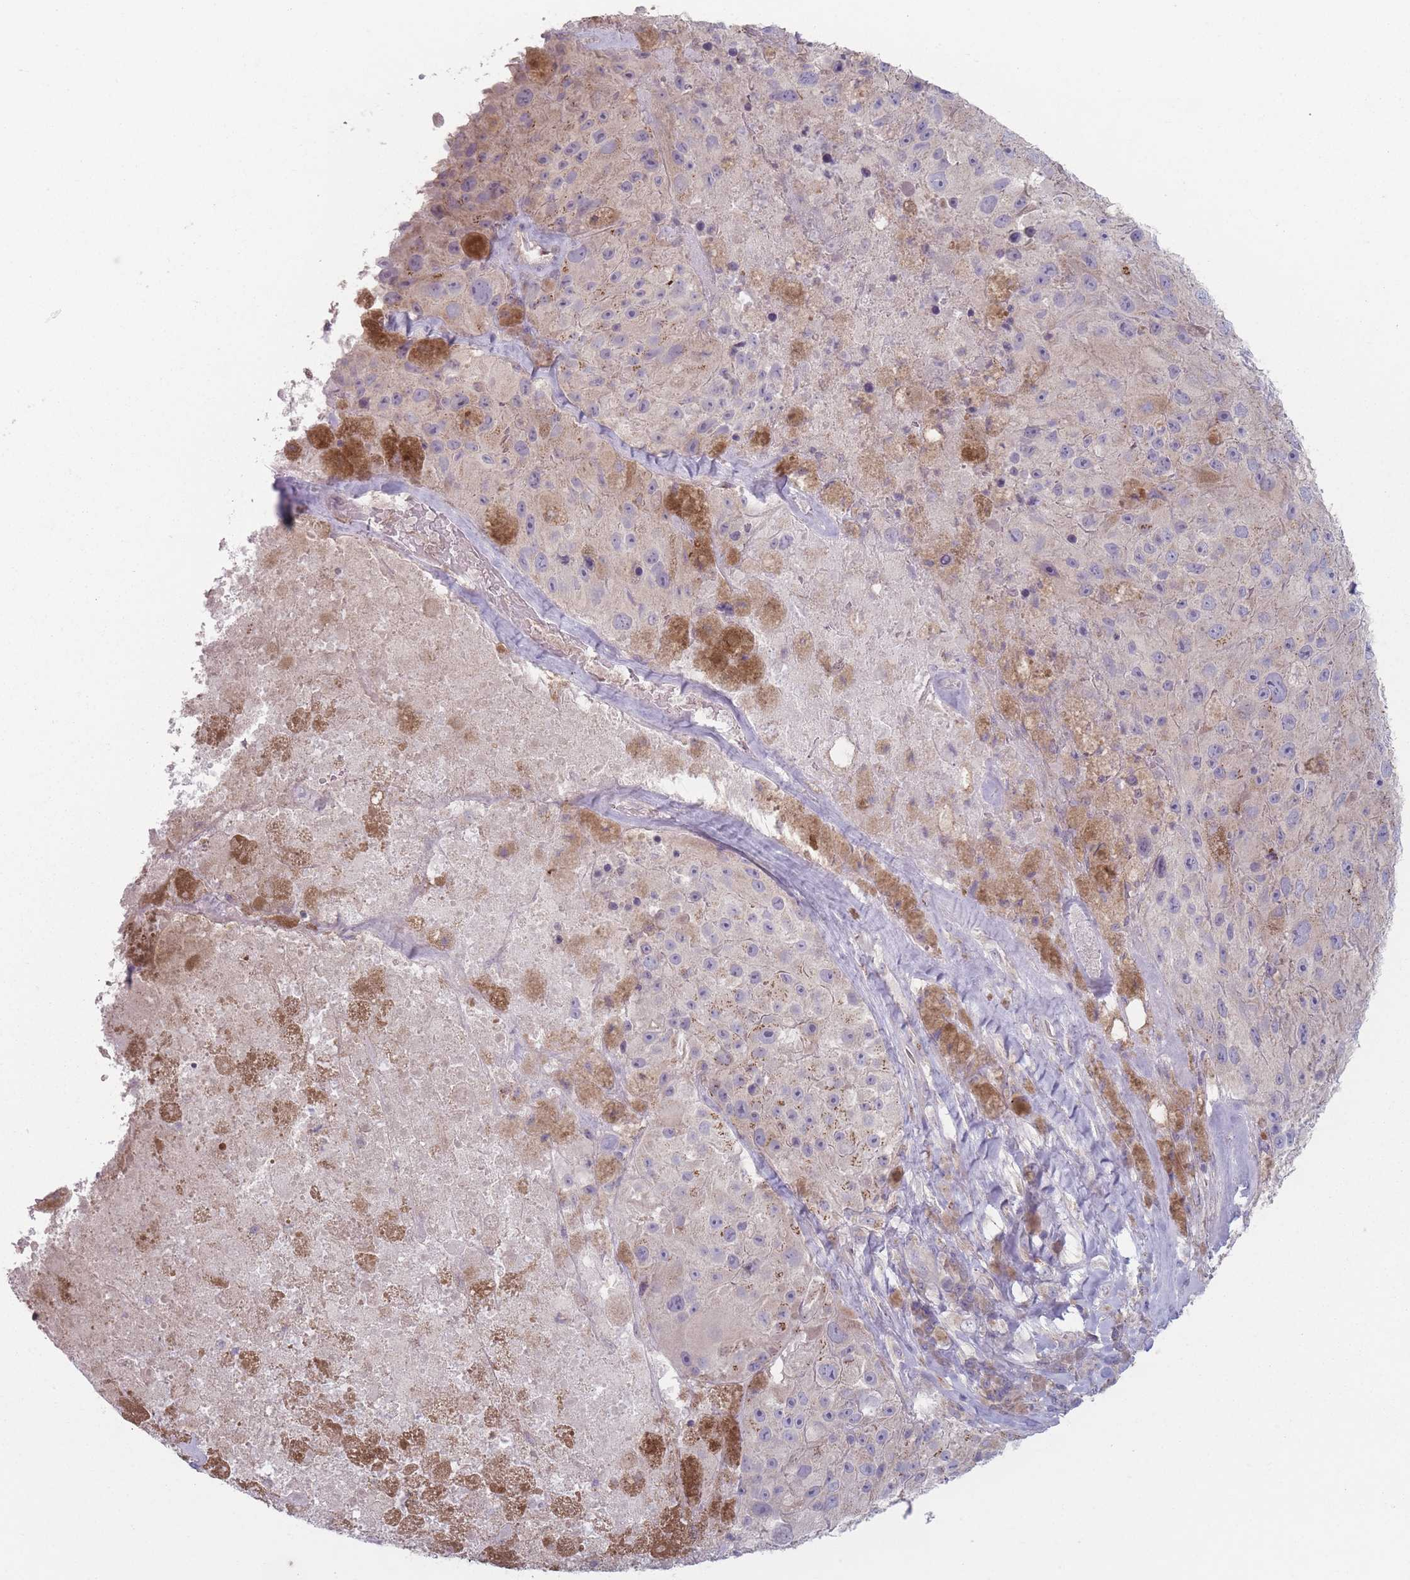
{"staining": {"intensity": "negative", "quantity": "none", "location": "none"}, "tissue": "melanoma", "cell_type": "Tumor cells", "image_type": "cancer", "snomed": [{"axis": "morphology", "description": "Malignant melanoma, Metastatic site"}, {"axis": "topography", "description": "Lymph node"}], "caption": "There is no significant staining in tumor cells of melanoma.", "gene": "AKAIN1", "patient": {"sex": "male", "age": 62}}